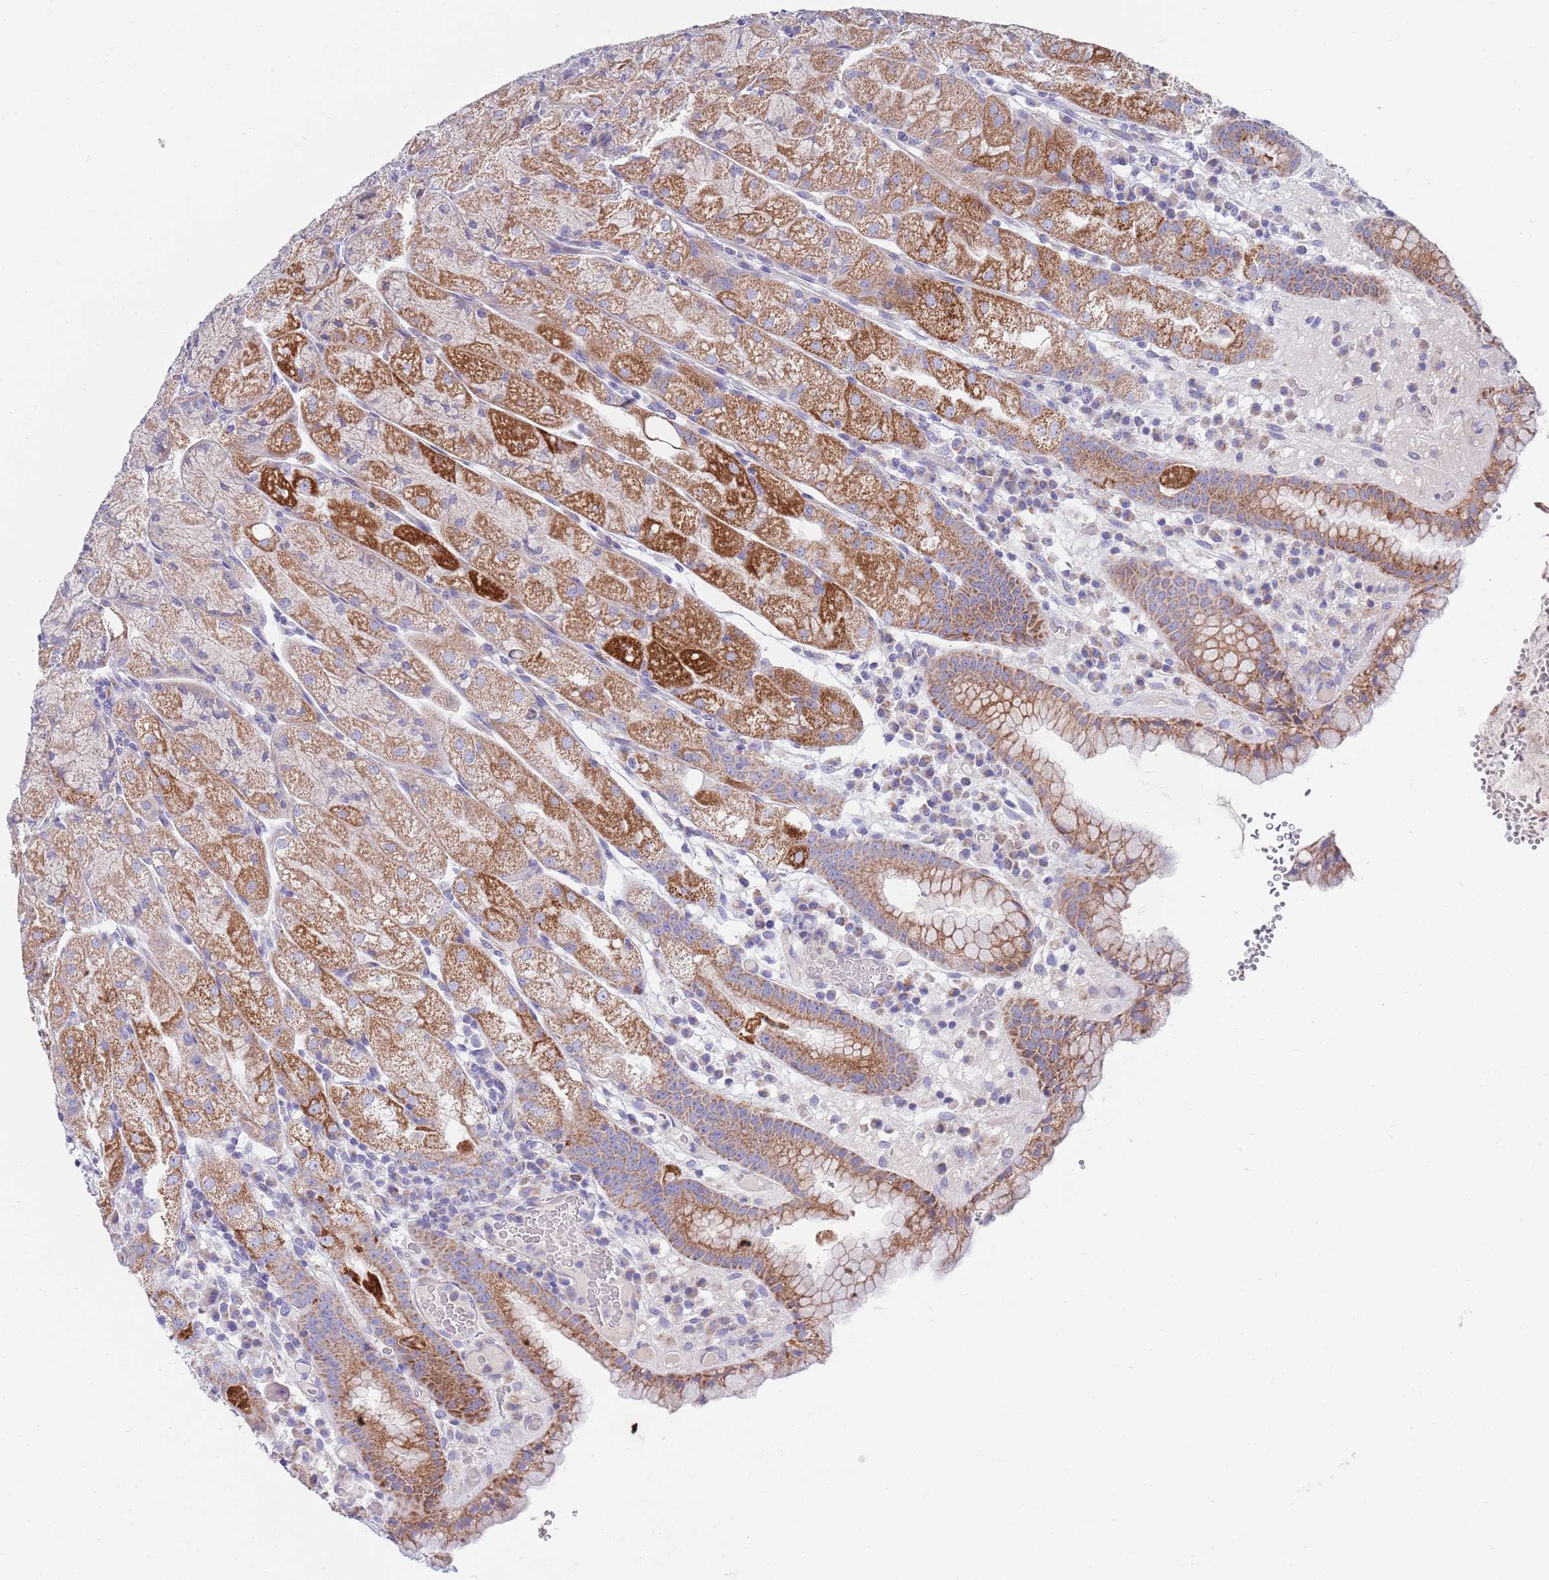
{"staining": {"intensity": "moderate", "quantity": "25%-75%", "location": "cytoplasmic/membranous"}, "tissue": "stomach", "cell_type": "Glandular cells", "image_type": "normal", "snomed": [{"axis": "morphology", "description": "Normal tissue, NOS"}, {"axis": "topography", "description": "Stomach, upper"}], "caption": "Glandular cells show medium levels of moderate cytoplasmic/membranous positivity in approximately 25%-75% of cells in normal stomach.", "gene": "EMC8", "patient": {"sex": "male", "age": 52}}